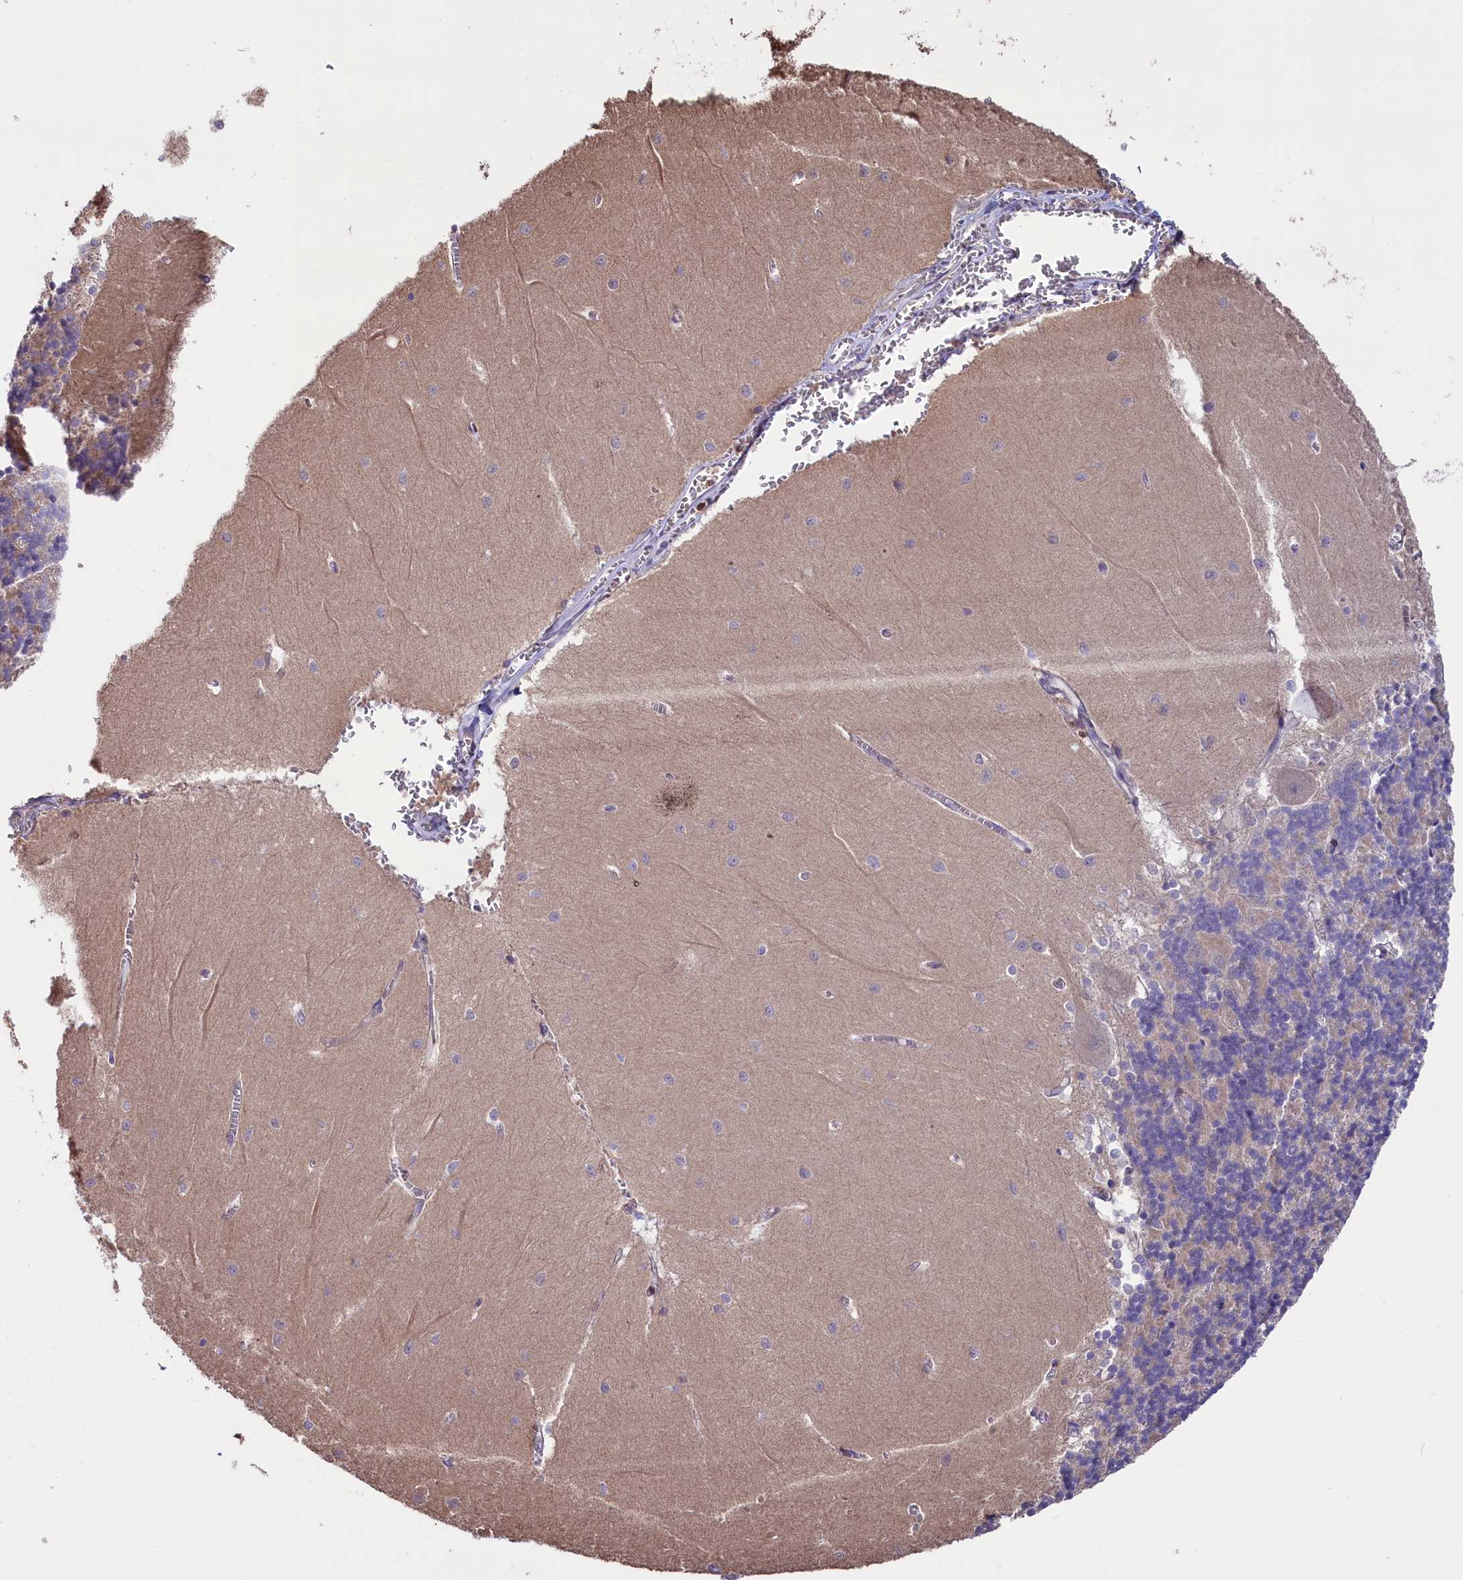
{"staining": {"intensity": "weak", "quantity": "25%-75%", "location": "cytoplasmic/membranous"}, "tissue": "cerebellum", "cell_type": "Cells in granular layer", "image_type": "normal", "snomed": [{"axis": "morphology", "description": "Normal tissue, NOS"}, {"axis": "topography", "description": "Cerebellum"}], "caption": "A brown stain highlights weak cytoplasmic/membranous expression of a protein in cells in granular layer of unremarkable cerebellum. The protein is shown in brown color, while the nuclei are stained blue.", "gene": "RIC8A", "patient": {"sex": "male", "age": 37}}